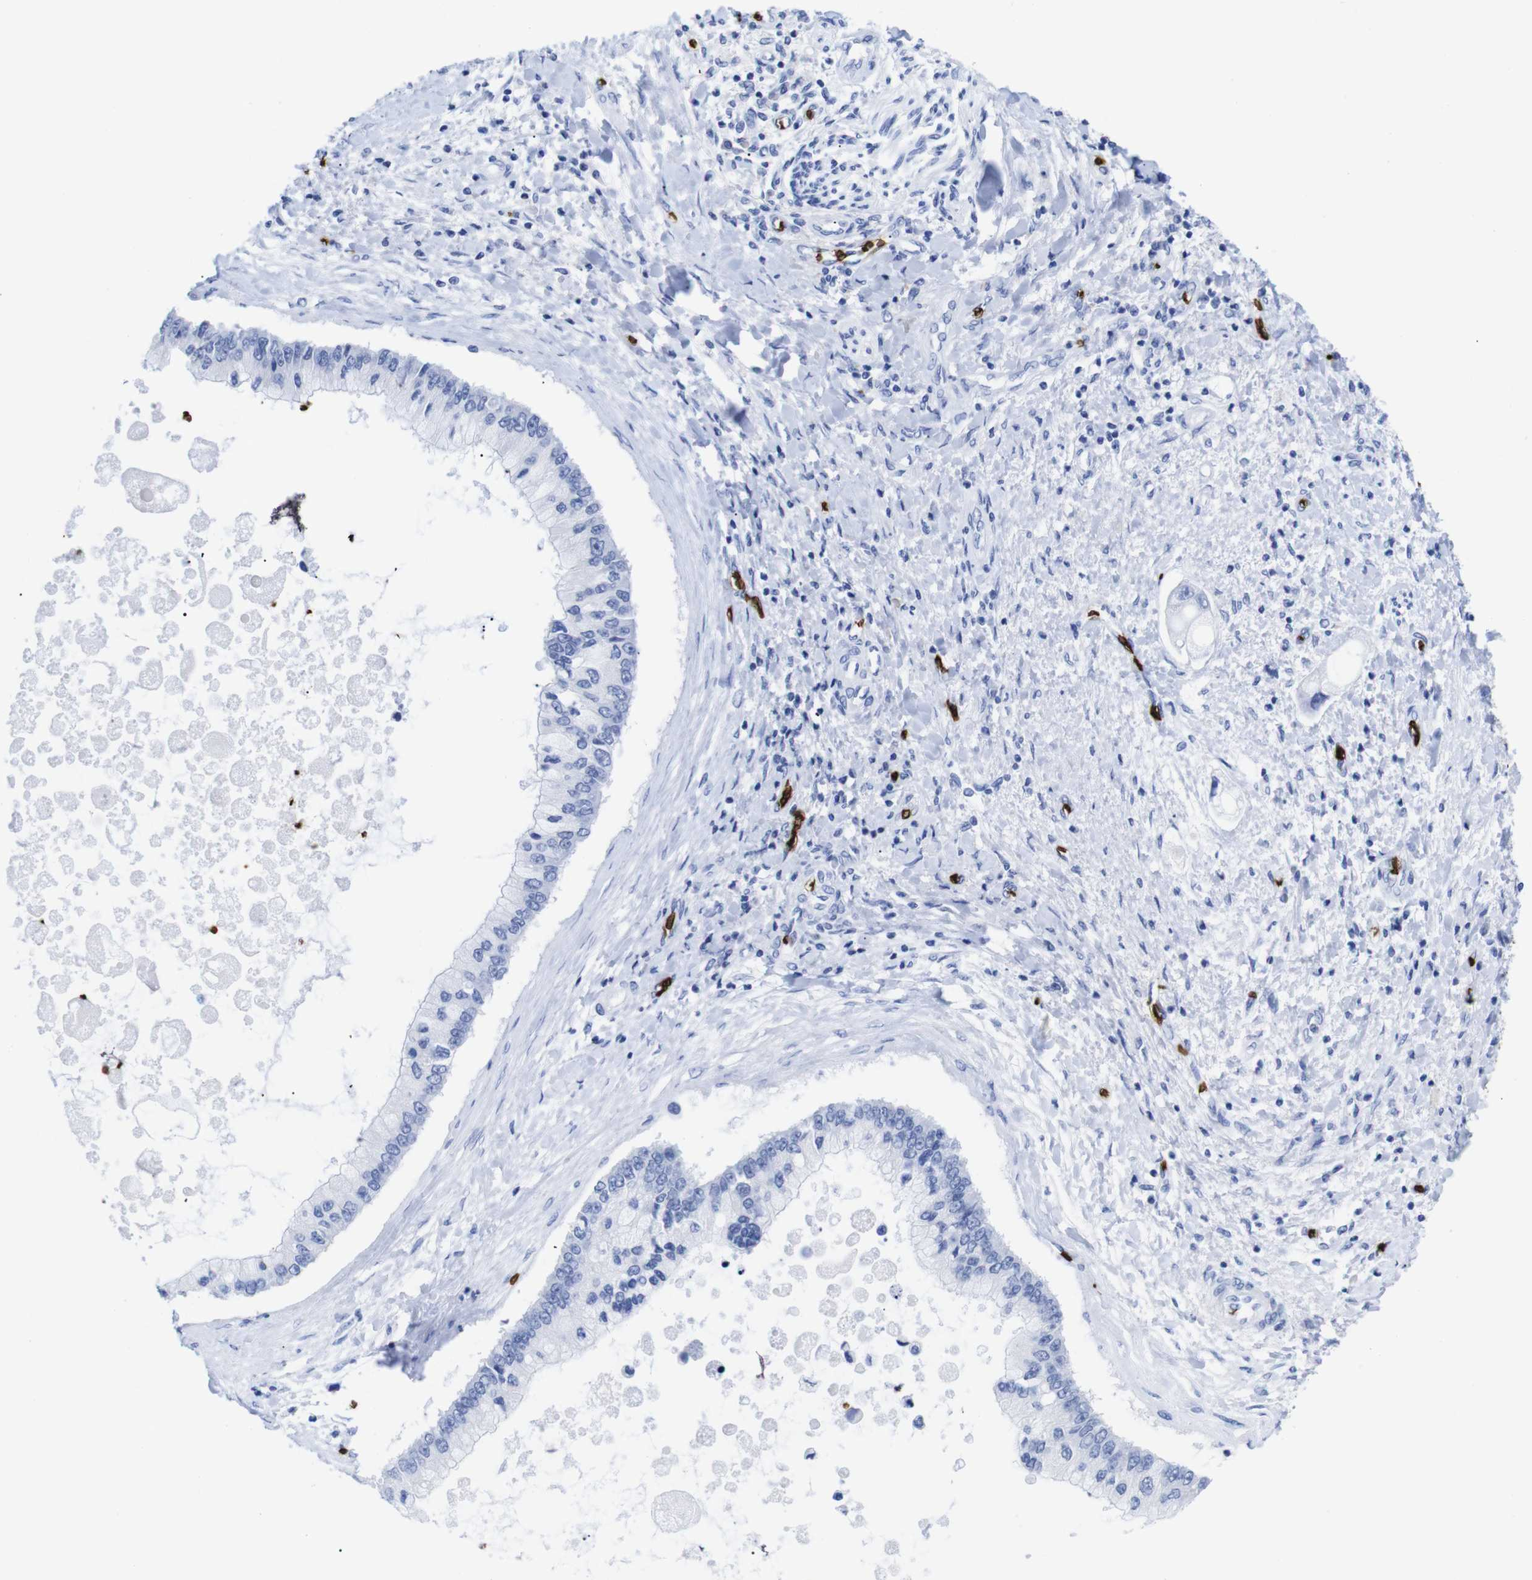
{"staining": {"intensity": "negative", "quantity": "none", "location": "none"}, "tissue": "liver cancer", "cell_type": "Tumor cells", "image_type": "cancer", "snomed": [{"axis": "morphology", "description": "Cholangiocarcinoma"}, {"axis": "topography", "description": "Liver"}], "caption": "Photomicrograph shows no significant protein positivity in tumor cells of liver cancer (cholangiocarcinoma).", "gene": "S1PR2", "patient": {"sex": "male", "age": 50}}